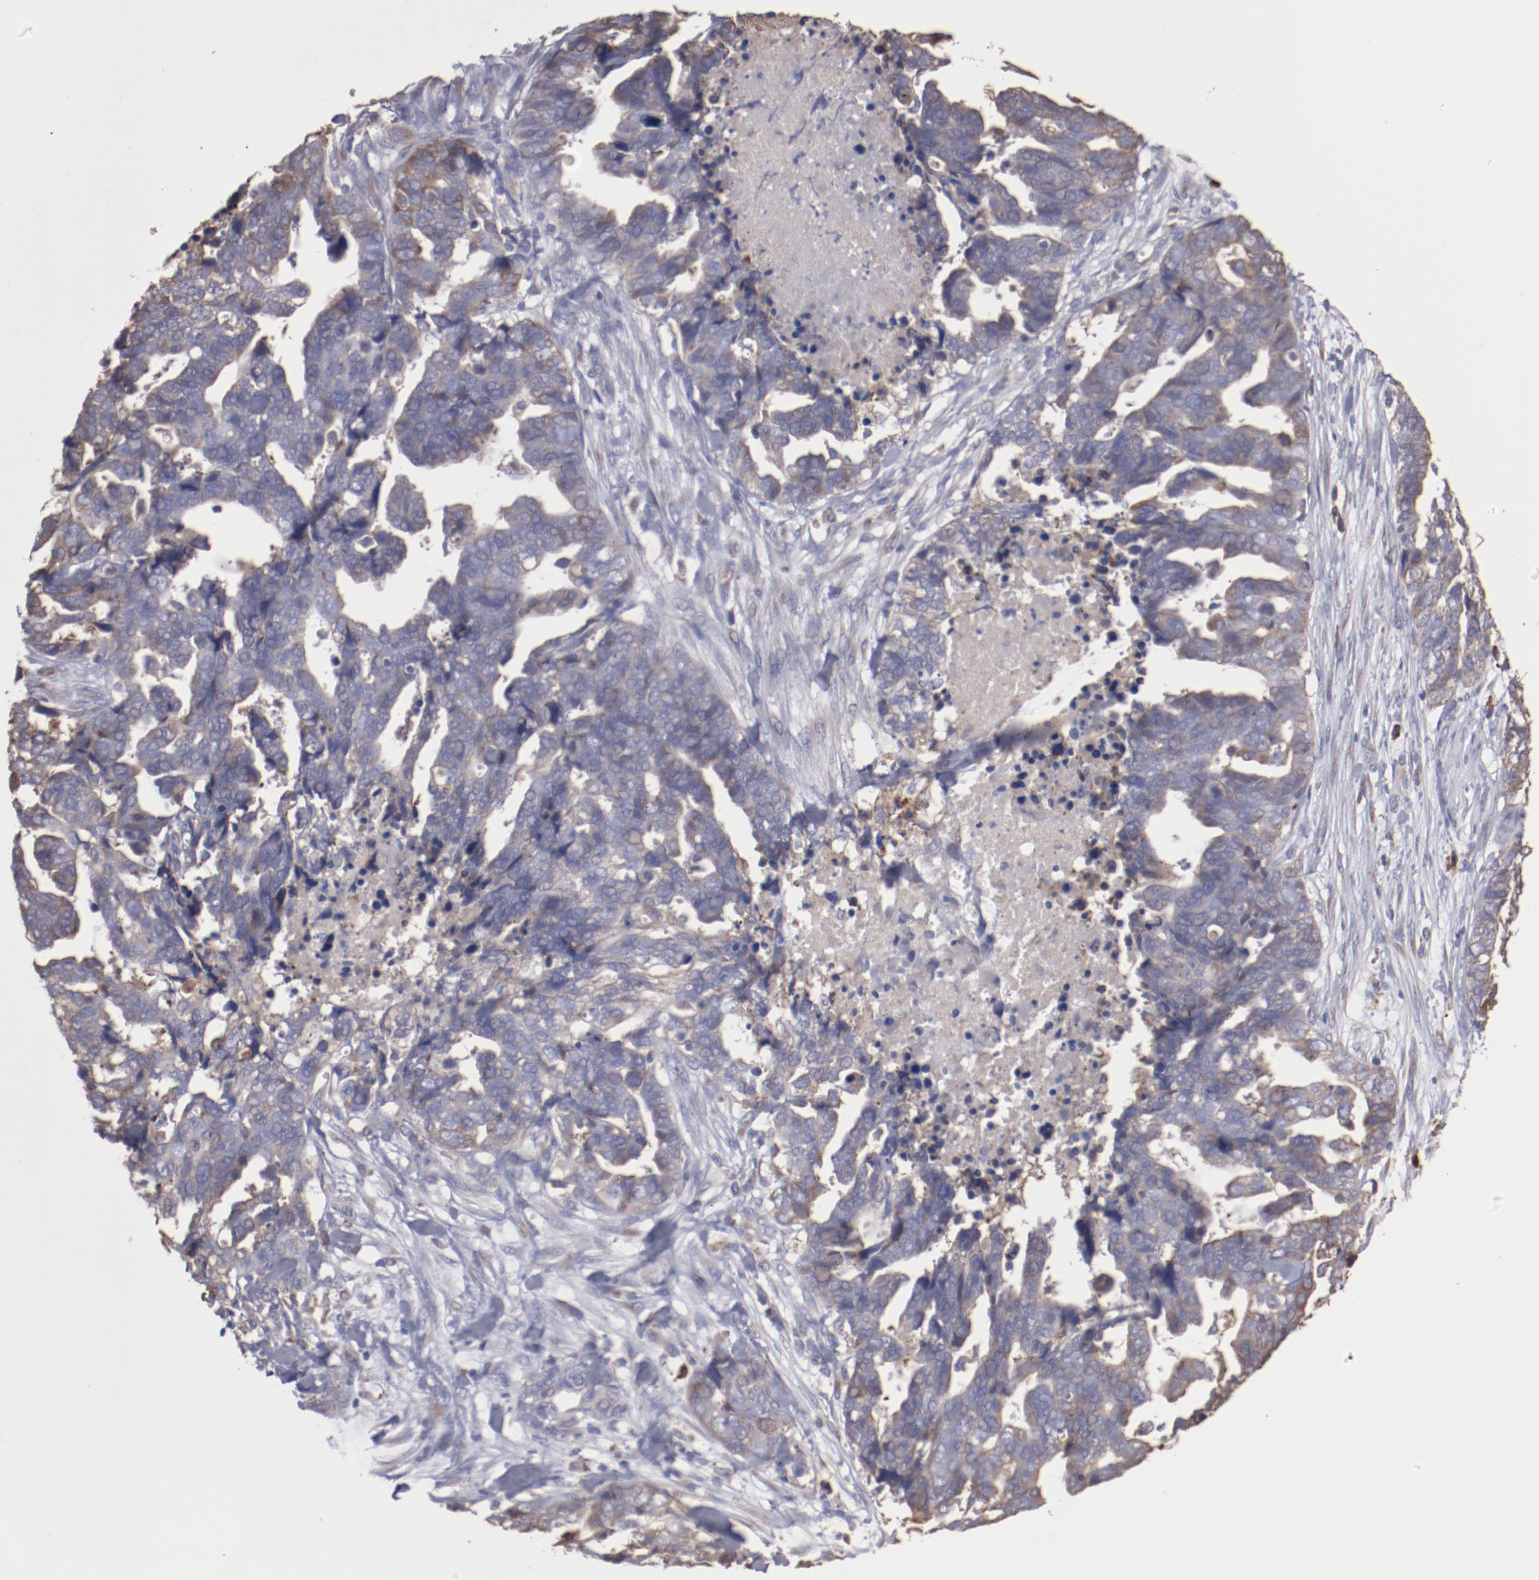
{"staining": {"intensity": "weak", "quantity": "<25%", "location": "cytoplasmic/membranous"}, "tissue": "ovarian cancer", "cell_type": "Tumor cells", "image_type": "cancer", "snomed": [{"axis": "morphology", "description": "Normal tissue, NOS"}, {"axis": "morphology", "description": "Cystadenocarcinoma, serous, NOS"}, {"axis": "topography", "description": "Fallopian tube"}, {"axis": "topography", "description": "Ovary"}], "caption": "Ovarian cancer was stained to show a protein in brown. There is no significant staining in tumor cells.", "gene": "NFKBIE", "patient": {"sex": "female", "age": 56}}